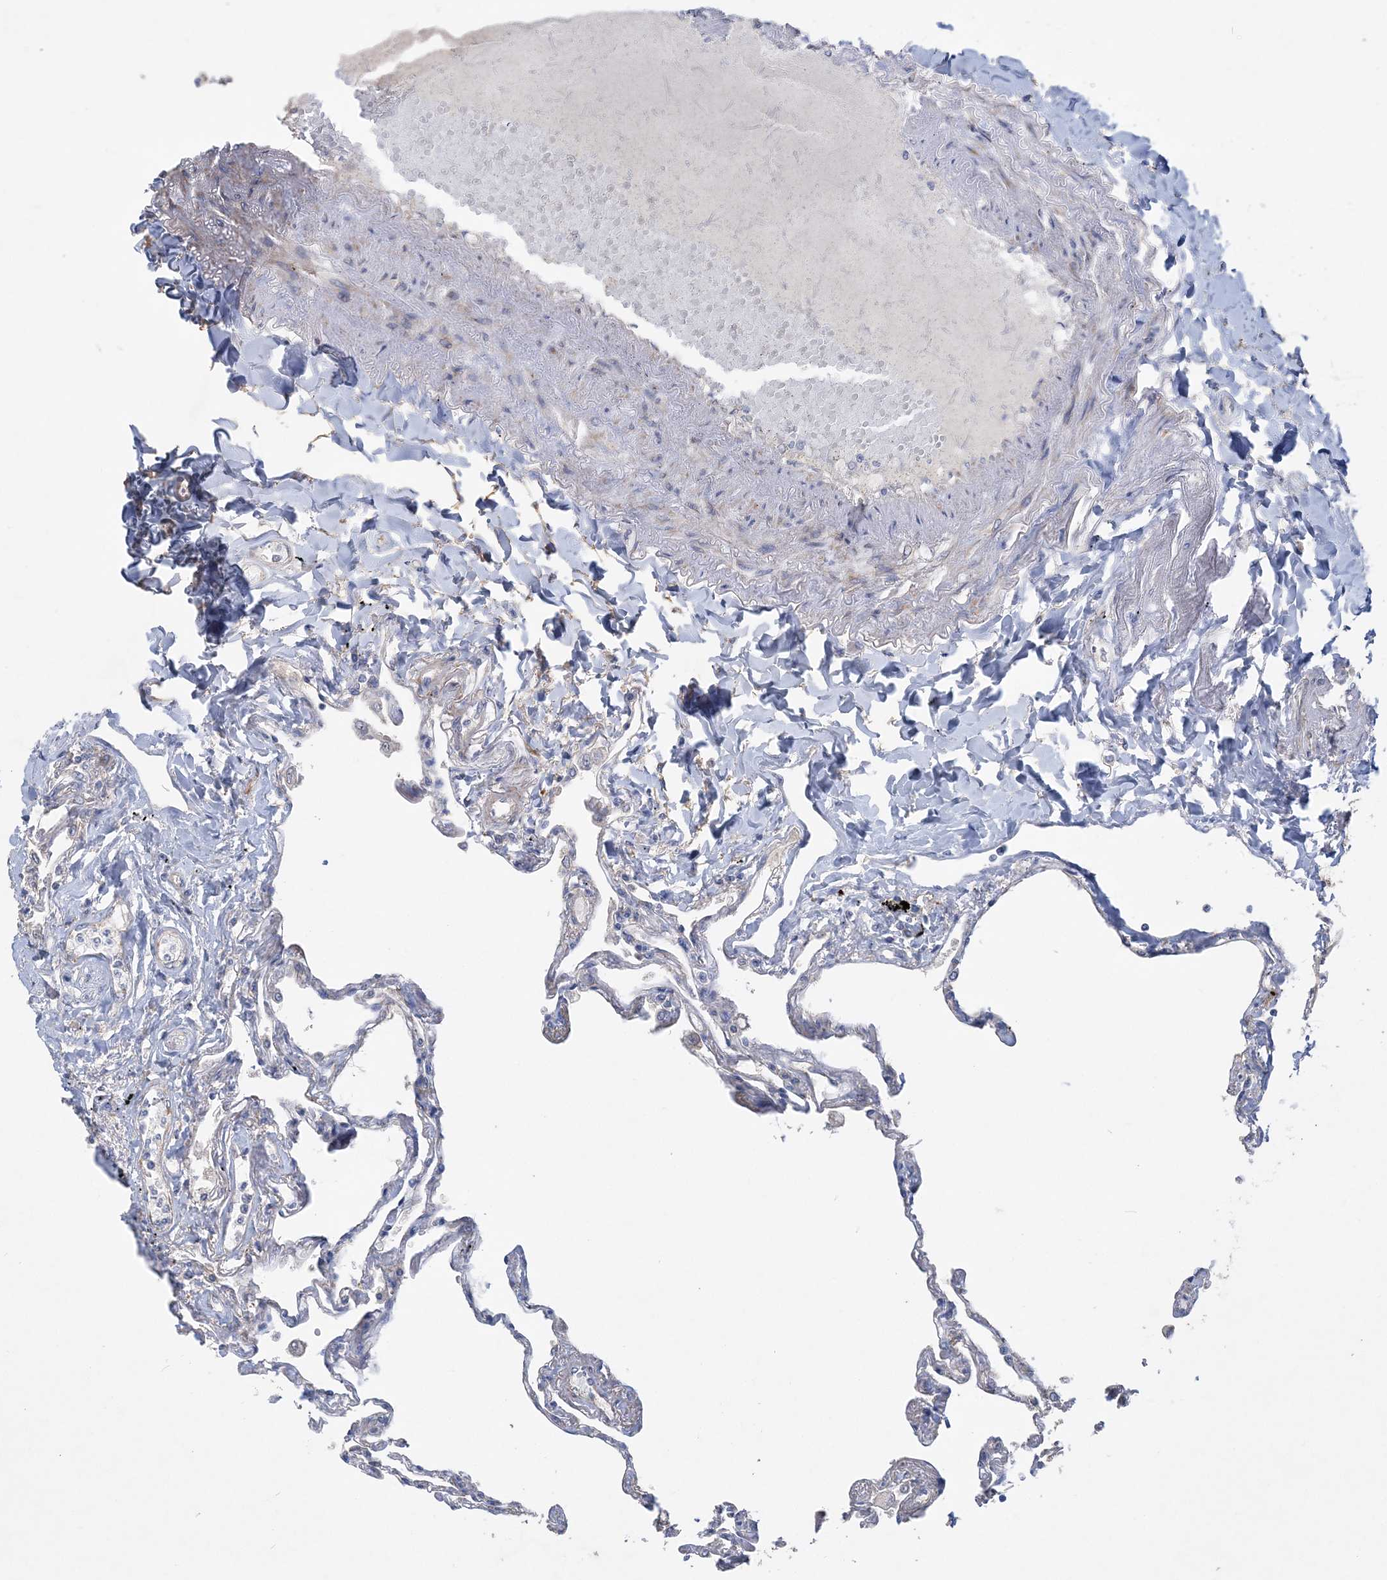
{"staining": {"intensity": "moderate", "quantity": "<25%", "location": "cytoplasmic/membranous"}, "tissue": "lung", "cell_type": "Alveolar cells", "image_type": "normal", "snomed": [{"axis": "morphology", "description": "Normal tissue, NOS"}, {"axis": "topography", "description": "Lung"}], "caption": "Lung stained with DAB (3,3'-diaminobenzidine) immunohistochemistry shows low levels of moderate cytoplasmic/membranous staining in approximately <25% of alveolar cells.", "gene": "FEZ2", "patient": {"sex": "female", "age": 67}}